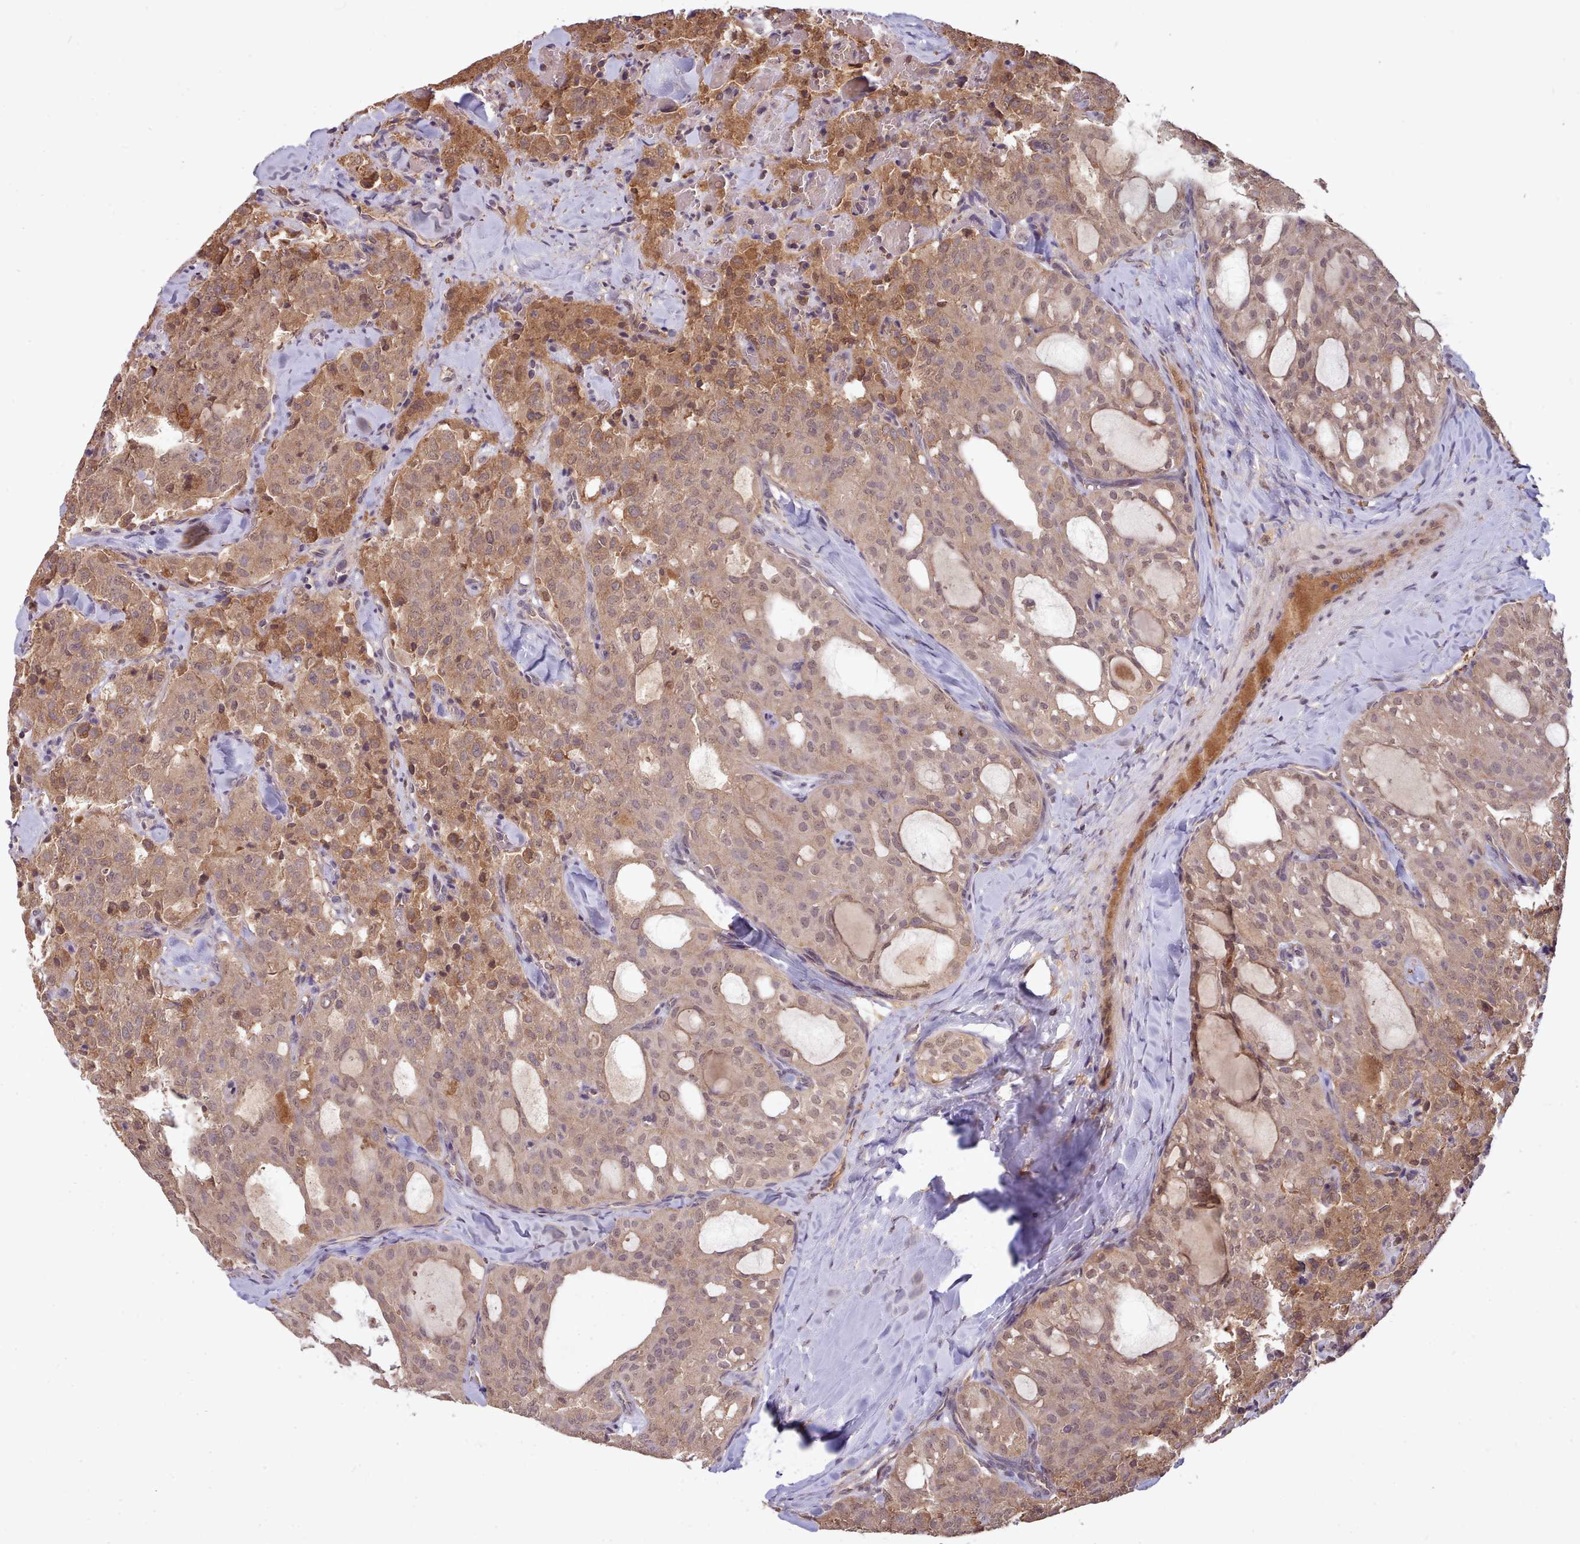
{"staining": {"intensity": "moderate", "quantity": ">75%", "location": "cytoplasmic/membranous"}, "tissue": "thyroid cancer", "cell_type": "Tumor cells", "image_type": "cancer", "snomed": [{"axis": "morphology", "description": "Follicular adenoma carcinoma, NOS"}, {"axis": "topography", "description": "Thyroid gland"}], "caption": "A photomicrograph of human thyroid cancer stained for a protein reveals moderate cytoplasmic/membranous brown staining in tumor cells. (Stains: DAB (3,3'-diaminobenzidine) in brown, nuclei in blue, Microscopy: brightfield microscopy at high magnification).", "gene": "PIP4P1", "patient": {"sex": "male", "age": 75}}